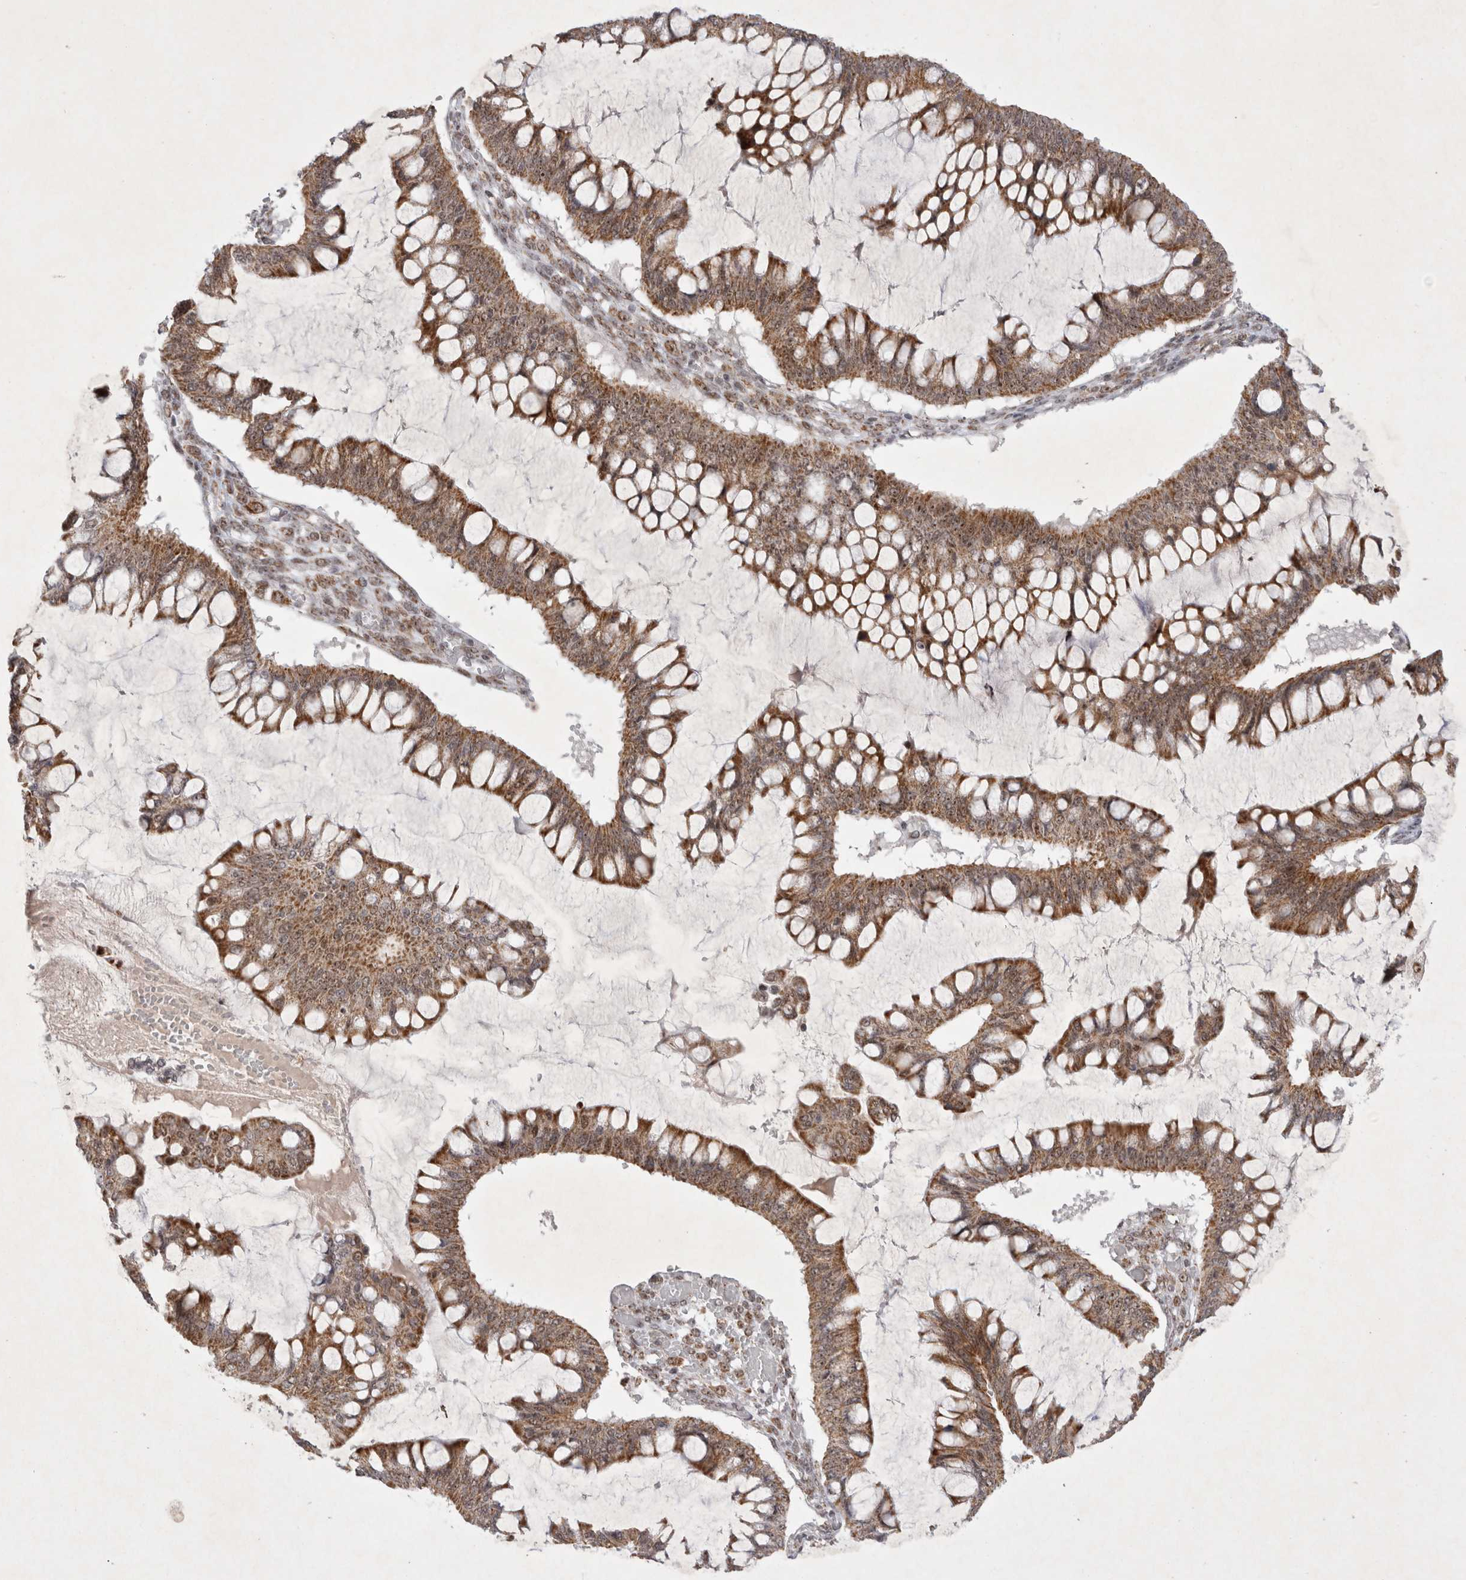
{"staining": {"intensity": "moderate", "quantity": ">75%", "location": "cytoplasmic/membranous,nuclear"}, "tissue": "ovarian cancer", "cell_type": "Tumor cells", "image_type": "cancer", "snomed": [{"axis": "morphology", "description": "Cystadenocarcinoma, mucinous, NOS"}, {"axis": "topography", "description": "Ovary"}], "caption": "Ovarian cancer (mucinous cystadenocarcinoma) stained with immunohistochemistry exhibits moderate cytoplasmic/membranous and nuclear positivity in about >75% of tumor cells.", "gene": "MRPL37", "patient": {"sex": "female", "age": 73}}